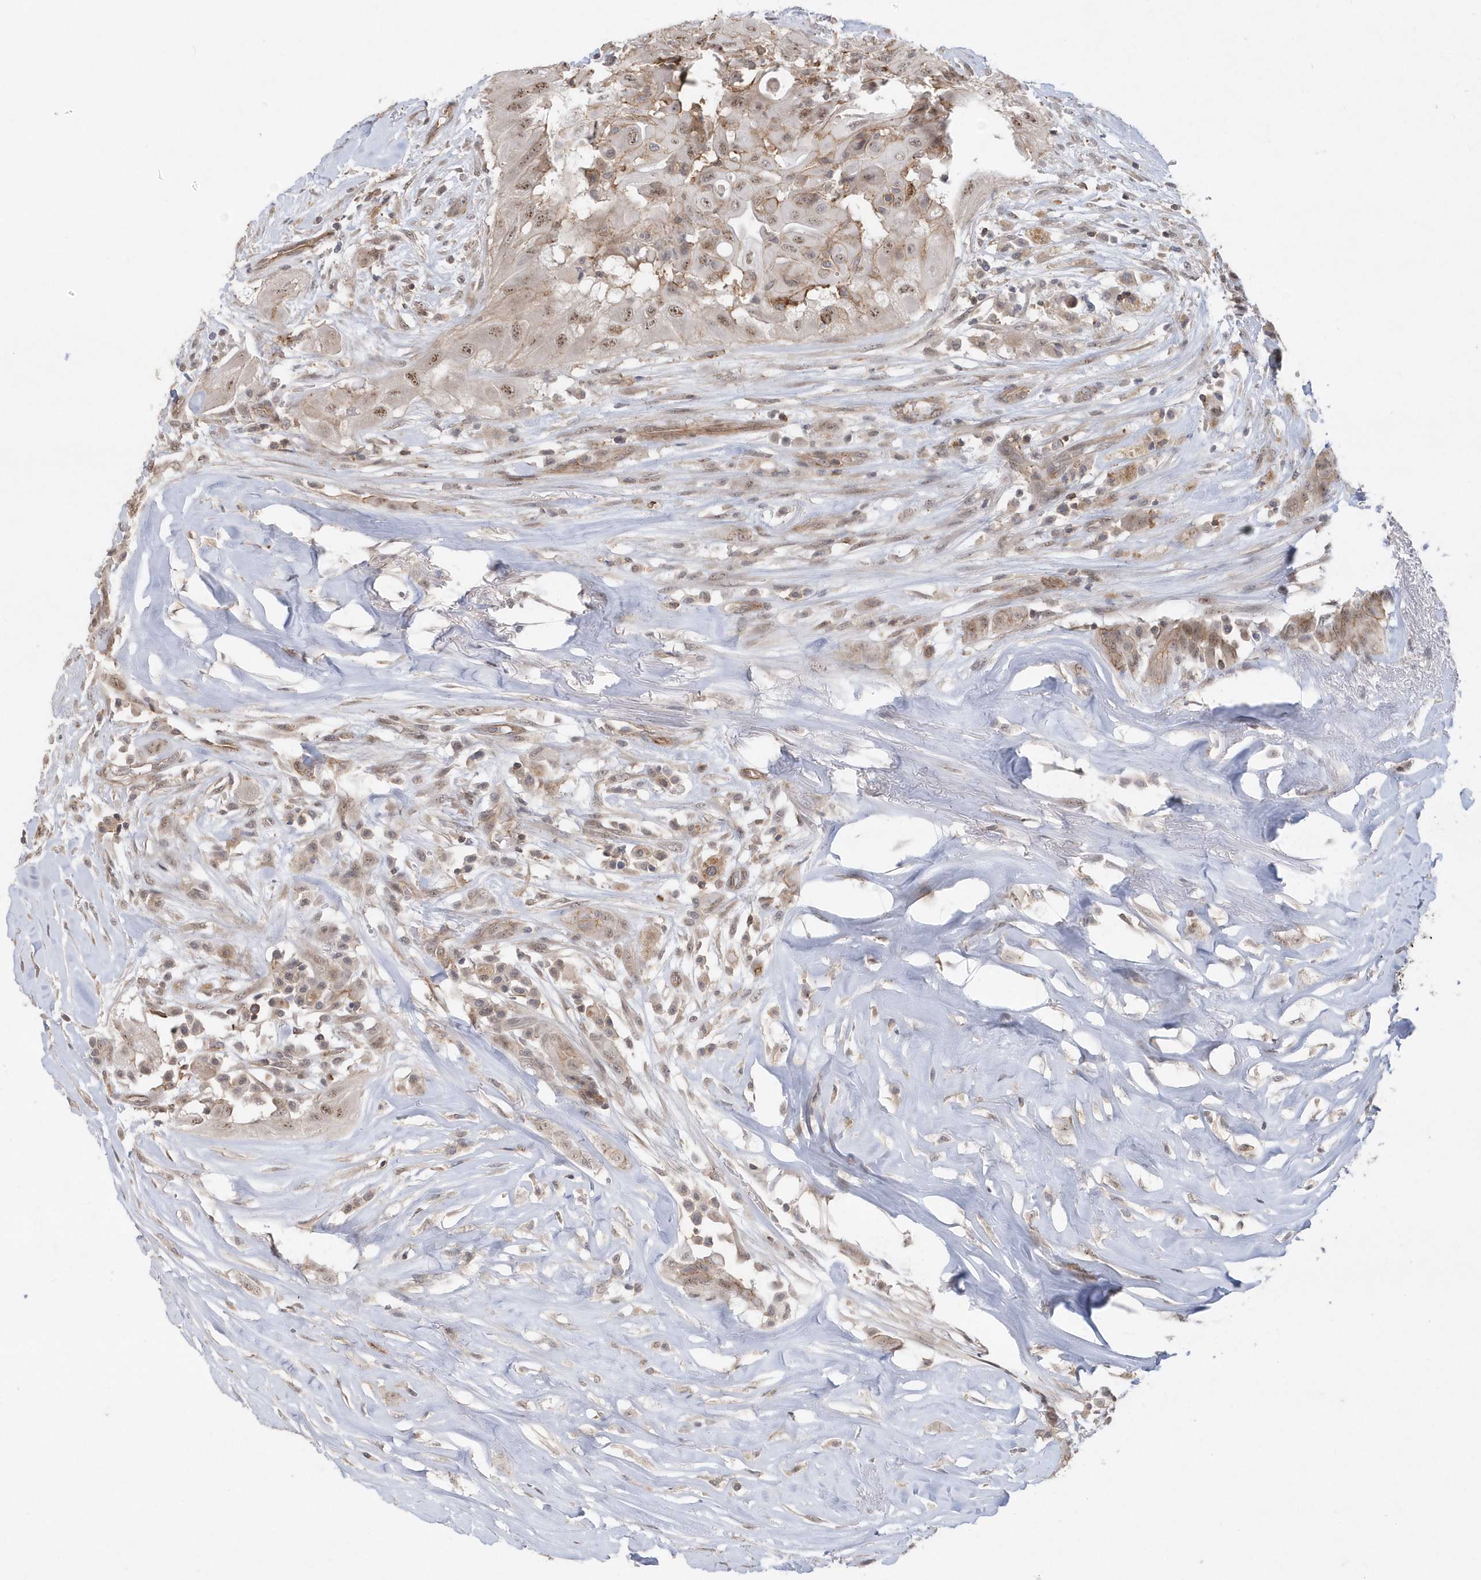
{"staining": {"intensity": "moderate", "quantity": "25%-75%", "location": "cytoplasmic/membranous,nuclear"}, "tissue": "thyroid cancer", "cell_type": "Tumor cells", "image_type": "cancer", "snomed": [{"axis": "morphology", "description": "Papillary adenocarcinoma, NOS"}, {"axis": "topography", "description": "Thyroid gland"}], "caption": "Moderate cytoplasmic/membranous and nuclear expression is present in about 25%-75% of tumor cells in thyroid cancer (papillary adenocarcinoma).", "gene": "CRIP3", "patient": {"sex": "female", "age": 59}}